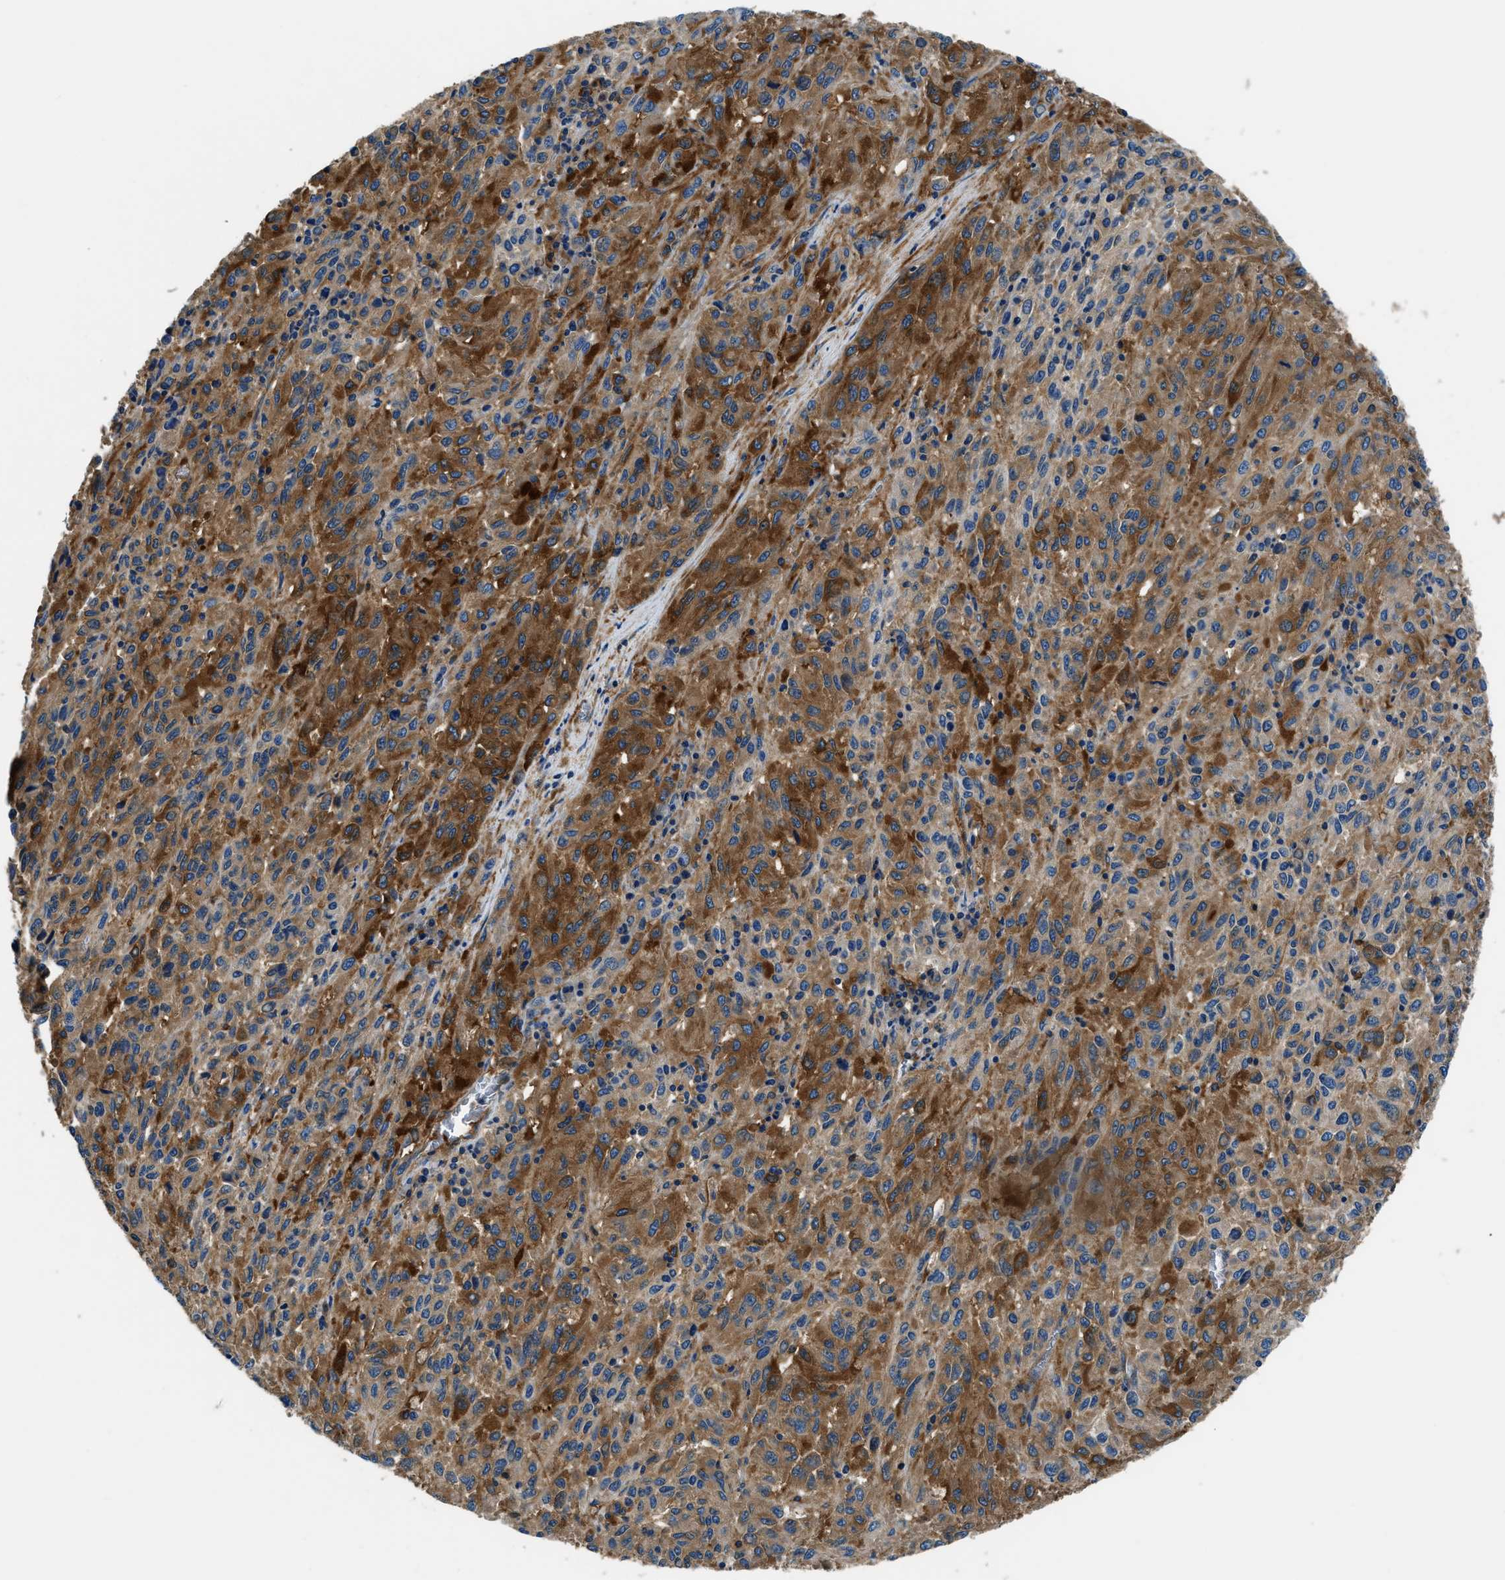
{"staining": {"intensity": "moderate", "quantity": ">75%", "location": "cytoplasmic/membranous"}, "tissue": "melanoma", "cell_type": "Tumor cells", "image_type": "cancer", "snomed": [{"axis": "morphology", "description": "Malignant melanoma, Metastatic site"}, {"axis": "topography", "description": "Lung"}], "caption": "Malignant melanoma (metastatic site) stained with DAB immunohistochemistry (IHC) displays medium levels of moderate cytoplasmic/membranous staining in approximately >75% of tumor cells.", "gene": "EEA1", "patient": {"sex": "male", "age": 64}}